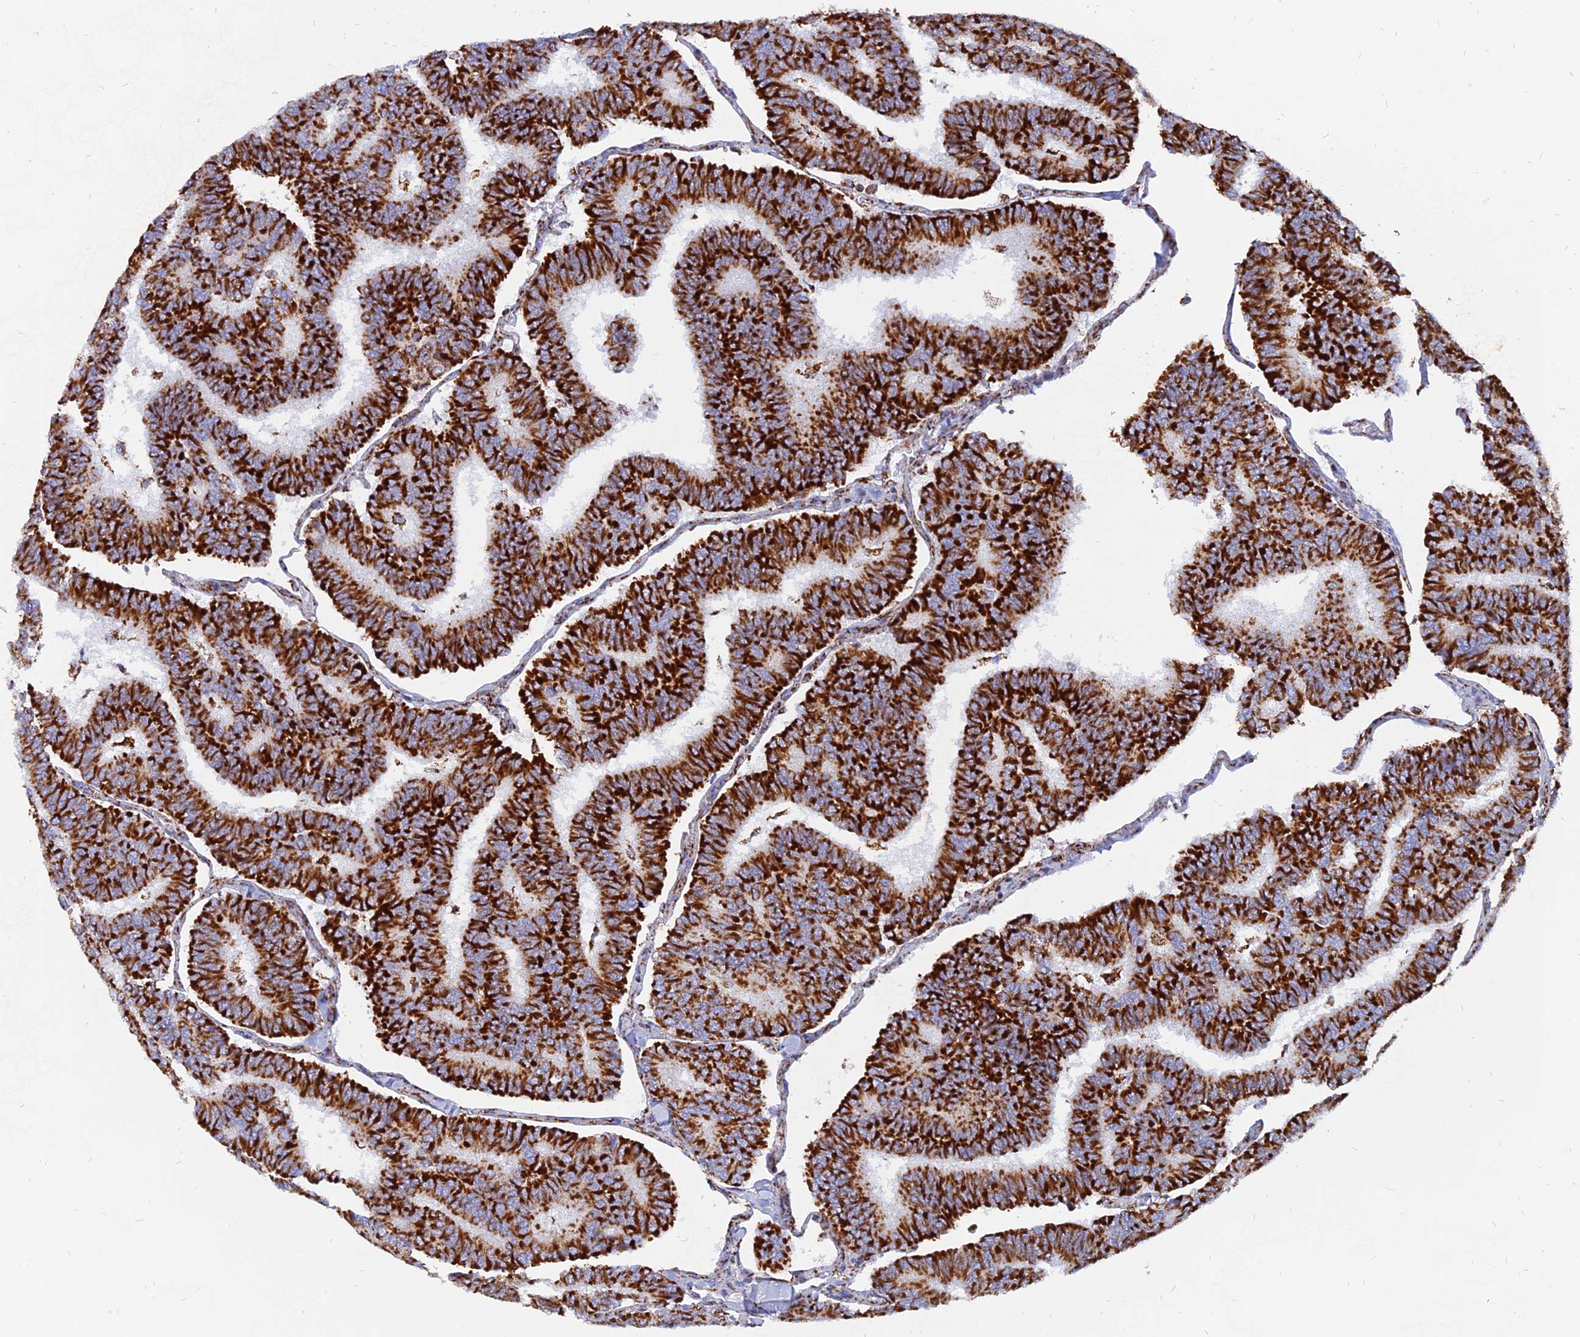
{"staining": {"intensity": "strong", "quantity": ">75%", "location": "cytoplasmic/membranous"}, "tissue": "thyroid cancer", "cell_type": "Tumor cells", "image_type": "cancer", "snomed": [{"axis": "morphology", "description": "Papillary adenocarcinoma, NOS"}, {"axis": "topography", "description": "Thyroid gland"}], "caption": "Tumor cells display strong cytoplasmic/membranous positivity in approximately >75% of cells in thyroid cancer.", "gene": "NDUFB6", "patient": {"sex": "female", "age": 35}}